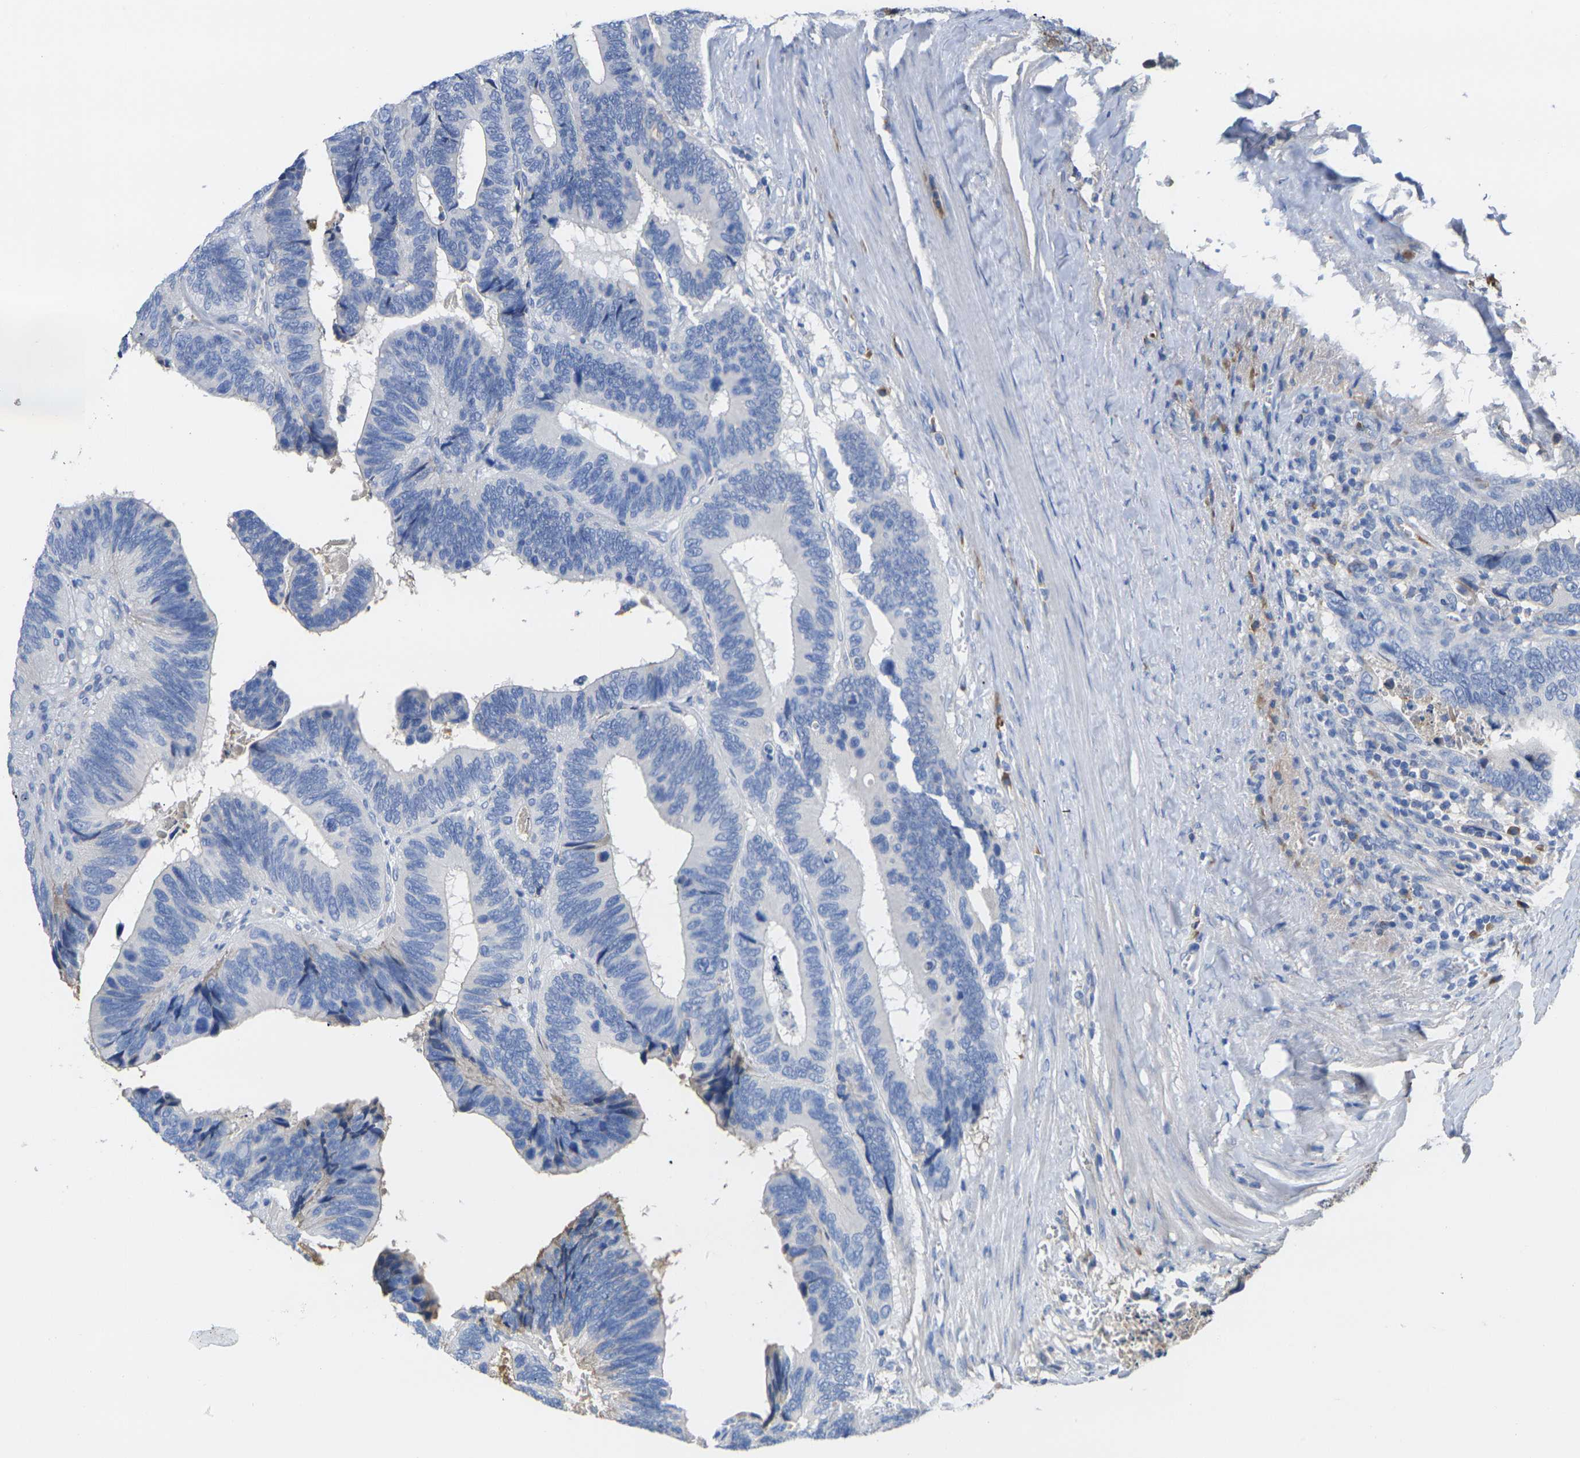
{"staining": {"intensity": "negative", "quantity": "none", "location": "none"}, "tissue": "colorectal cancer", "cell_type": "Tumor cells", "image_type": "cancer", "snomed": [{"axis": "morphology", "description": "Adenocarcinoma, NOS"}, {"axis": "topography", "description": "Colon"}], "caption": "This micrograph is of colorectal adenocarcinoma stained with IHC to label a protein in brown with the nuclei are counter-stained blue. There is no positivity in tumor cells.", "gene": "GREM2", "patient": {"sex": "male", "age": 72}}